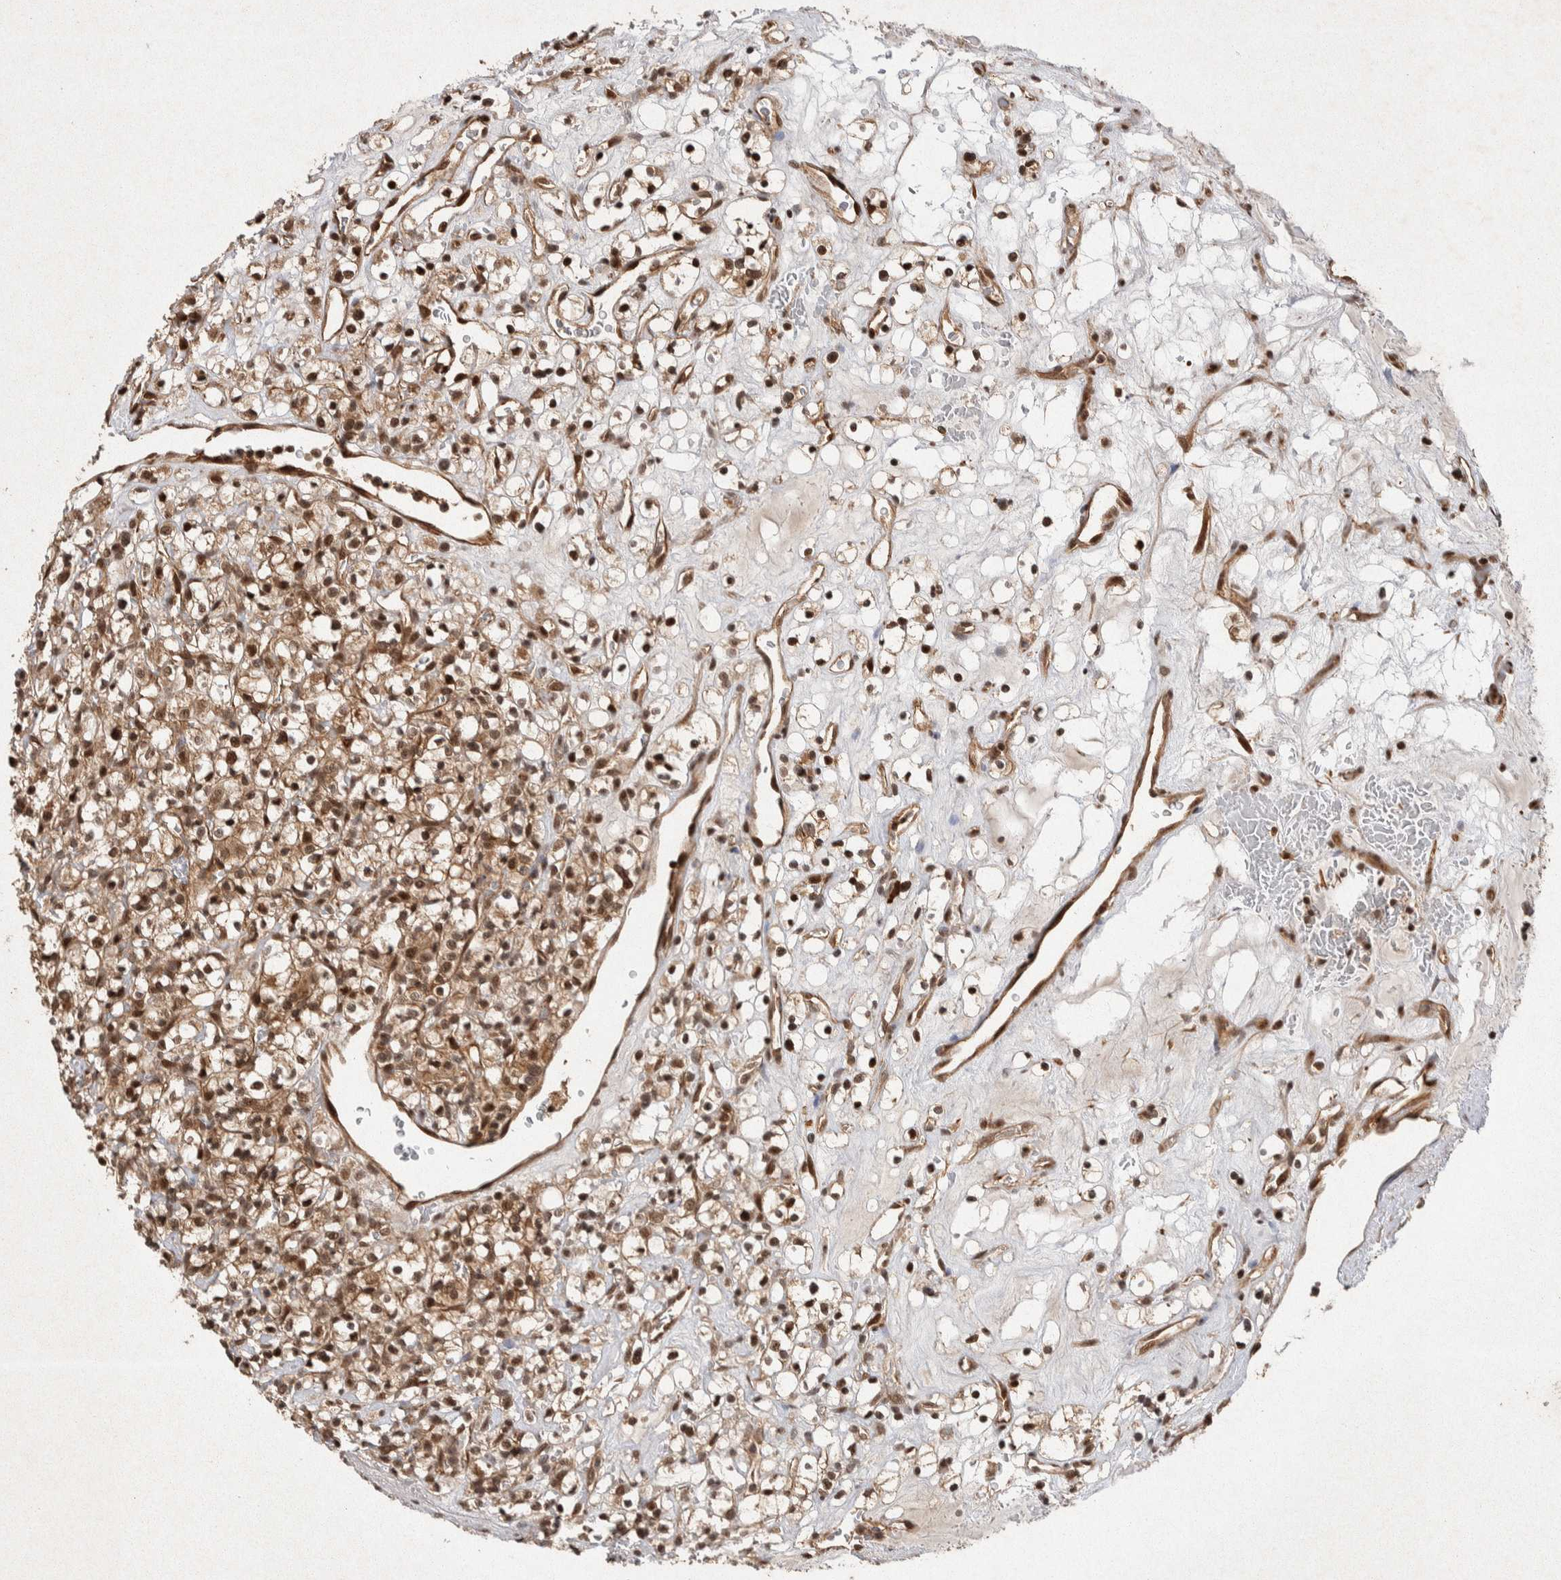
{"staining": {"intensity": "moderate", "quantity": ">75%", "location": "cytoplasmic/membranous,nuclear"}, "tissue": "renal cancer", "cell_type": "Tumor cells", "image_type": "cancer", "snomed": [{"axis": "morphology", "description": "Normal tissue, NOS"}, {"axis": "morphology", "description": "Adenocarcinoma, NOS"}, {"axis": "topography", "description": "Kidney"}], "caption": "An image of renal cancer (adenocarcinoma) stained for a protein shows moderate cytoplasmic/membranous and nuclear brown staining in tumor cells.", "gene": "TOR1B", "patient": {"sex": "female", "age": 72}}